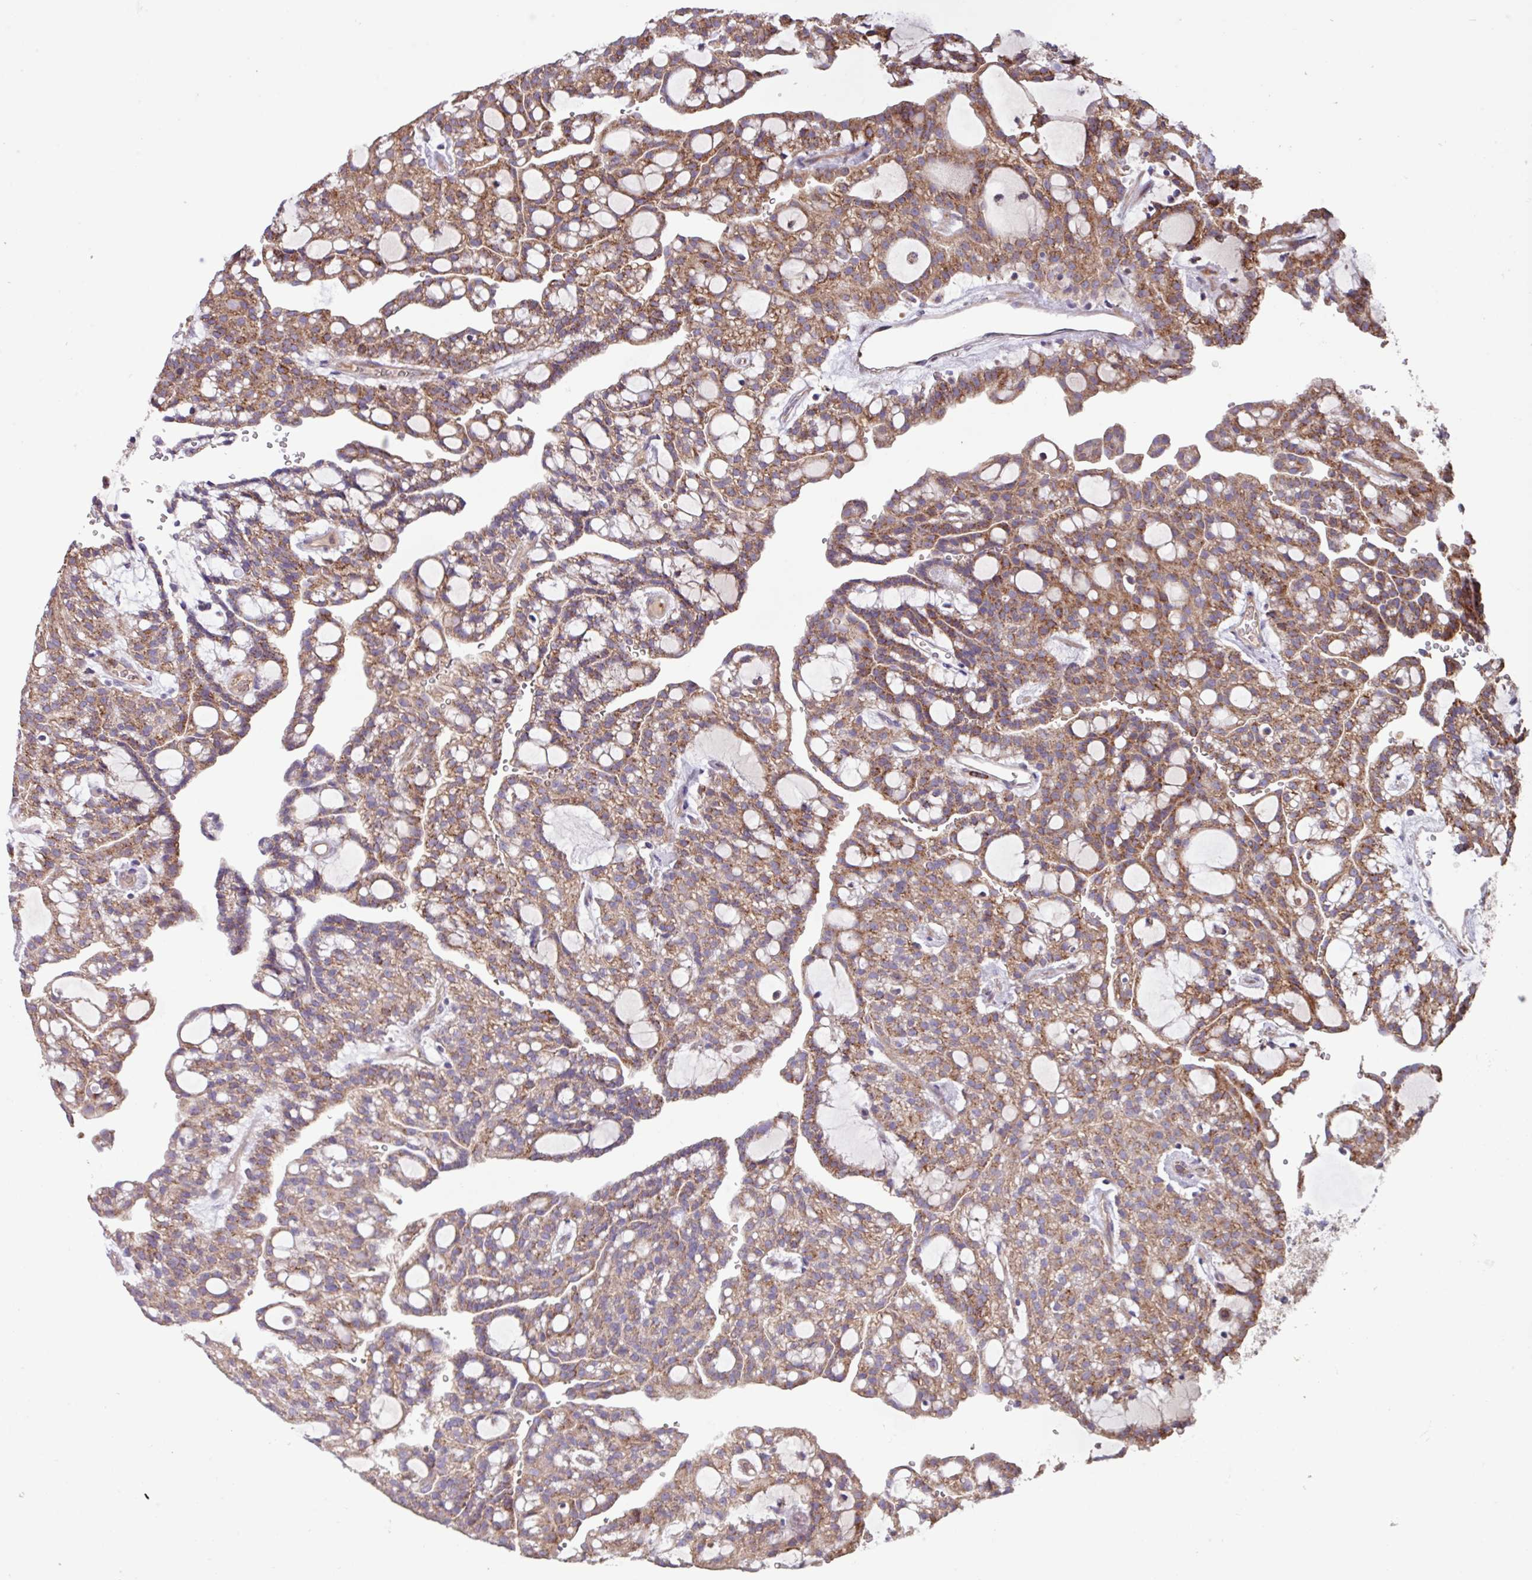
{"staining": {"intensity": "moderate", "quantity": "25%-75%", "location": "cytoplasmic/membranous"}, "tissue": "renal cancer", "cell_type": "Tumor cells", "image_type": "cancer", "snomed": [{"axis": "morphology", "description": "Adenocarcinoma, NOS"}, {"axis": "topography", "description": "Kidney"}], "caption": "A histopathology image showing moderate cytoplasmic/membranous staining in about 25%-75% of tumor cells in adenocarcinoma (renal), as visualized by brown immunohistochemical staining.", "gene": "PTPRQ", "patient": {"sex": "male", "age": 63}}